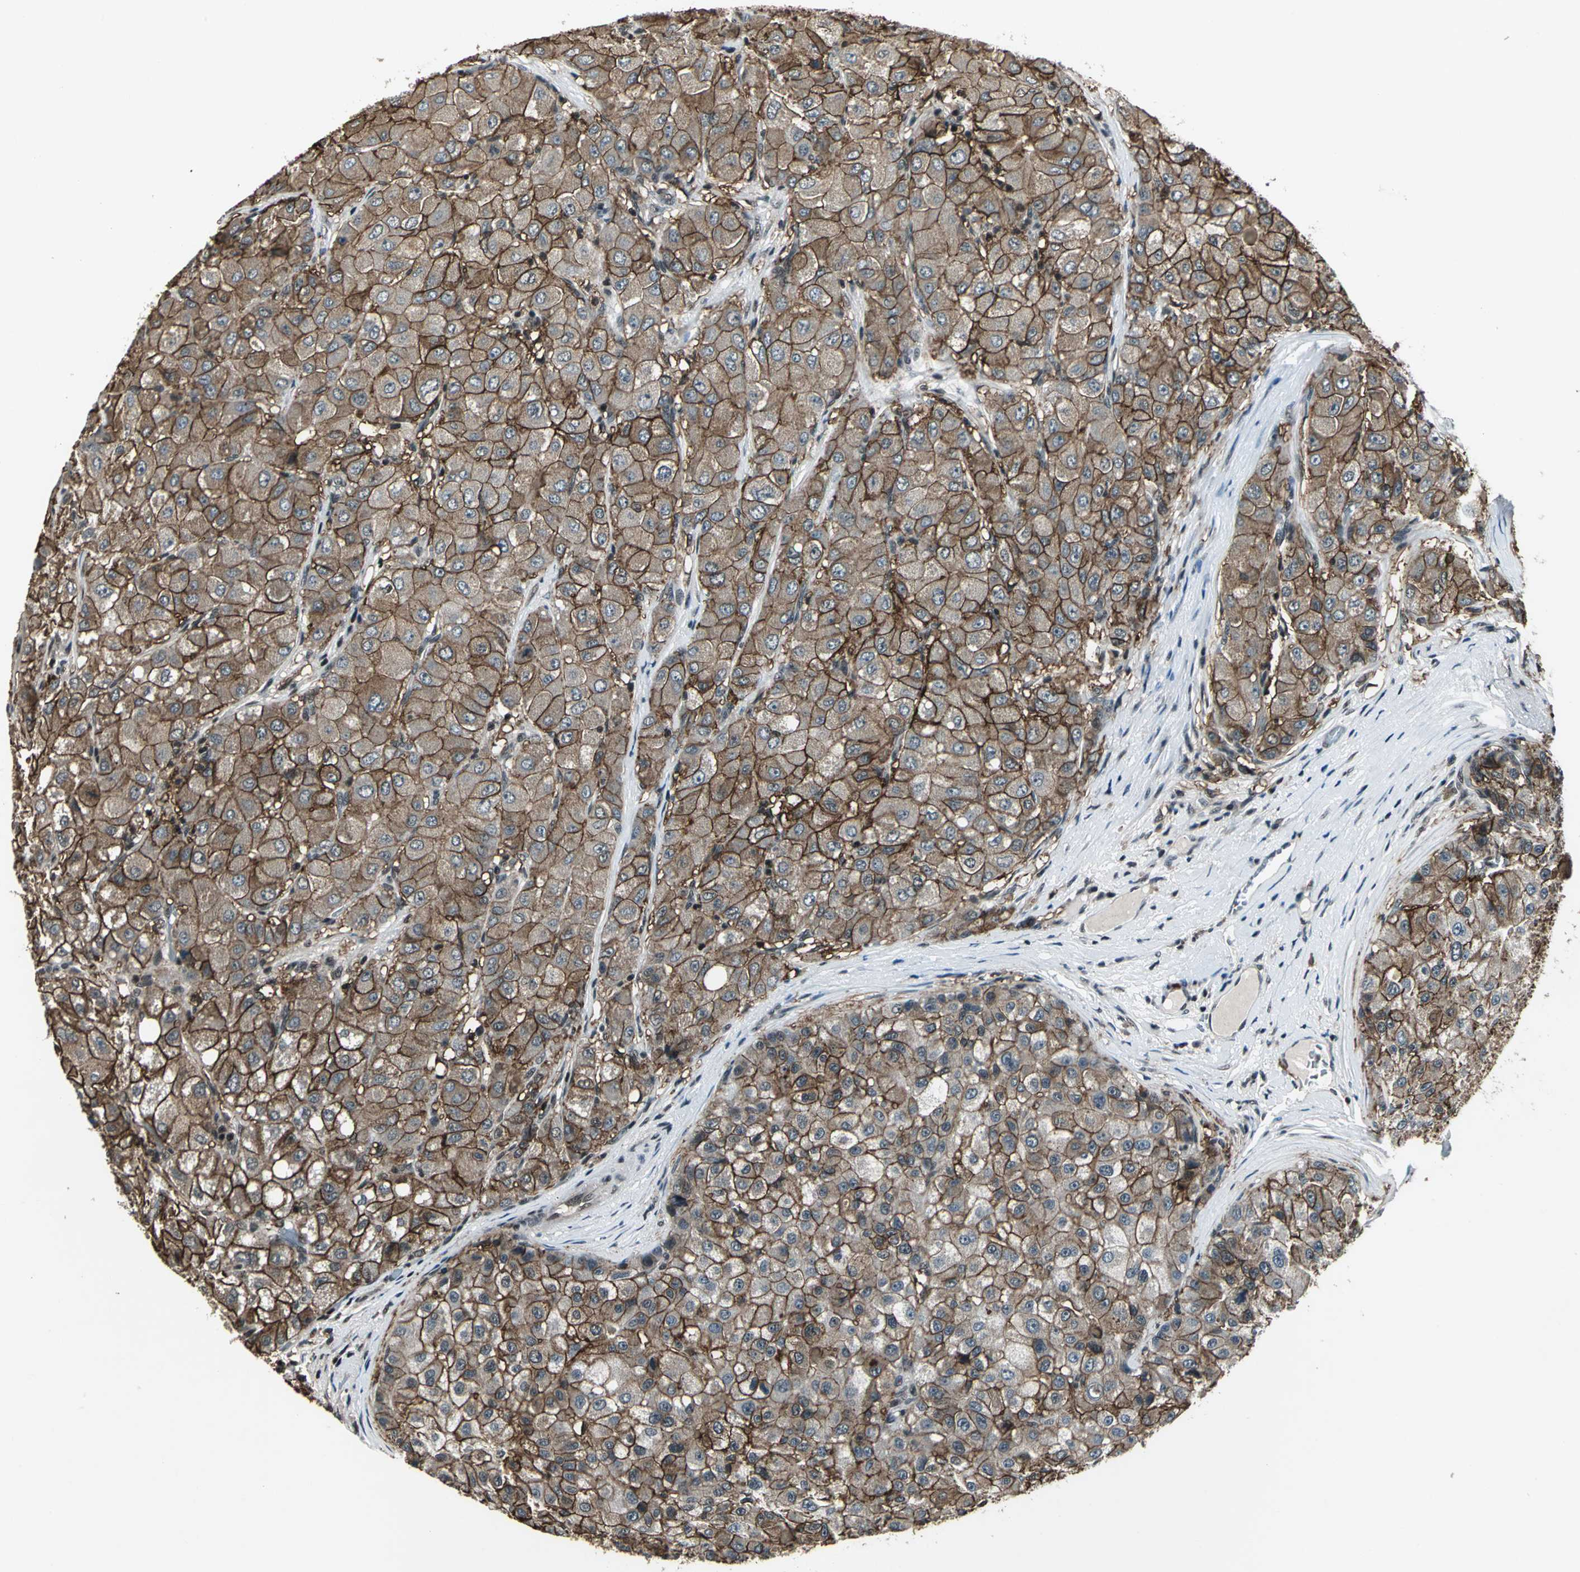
{"staining": {"intensity": "moderate", "quantity": ">75%", "location": "cytoplasmic/membranous"}, "tissue": "liver cancer", "cell_type": "Tumor cells", "image_type": "cancer", "snomed": [{"axis": "morphology", "description": "Carcinoma, Hepatocellular, NOS"}, {"axis": "topography", "description": "Liver"}], "caption": "Immunohistochemical staining of liver hepatocellular carcinoma displays medium levels of moderate cytoplasmic/membranous protein expression in about >75% of tumor cells.", "gene": "NR2C2", "patient": {"sex": "male", "age": 80}}